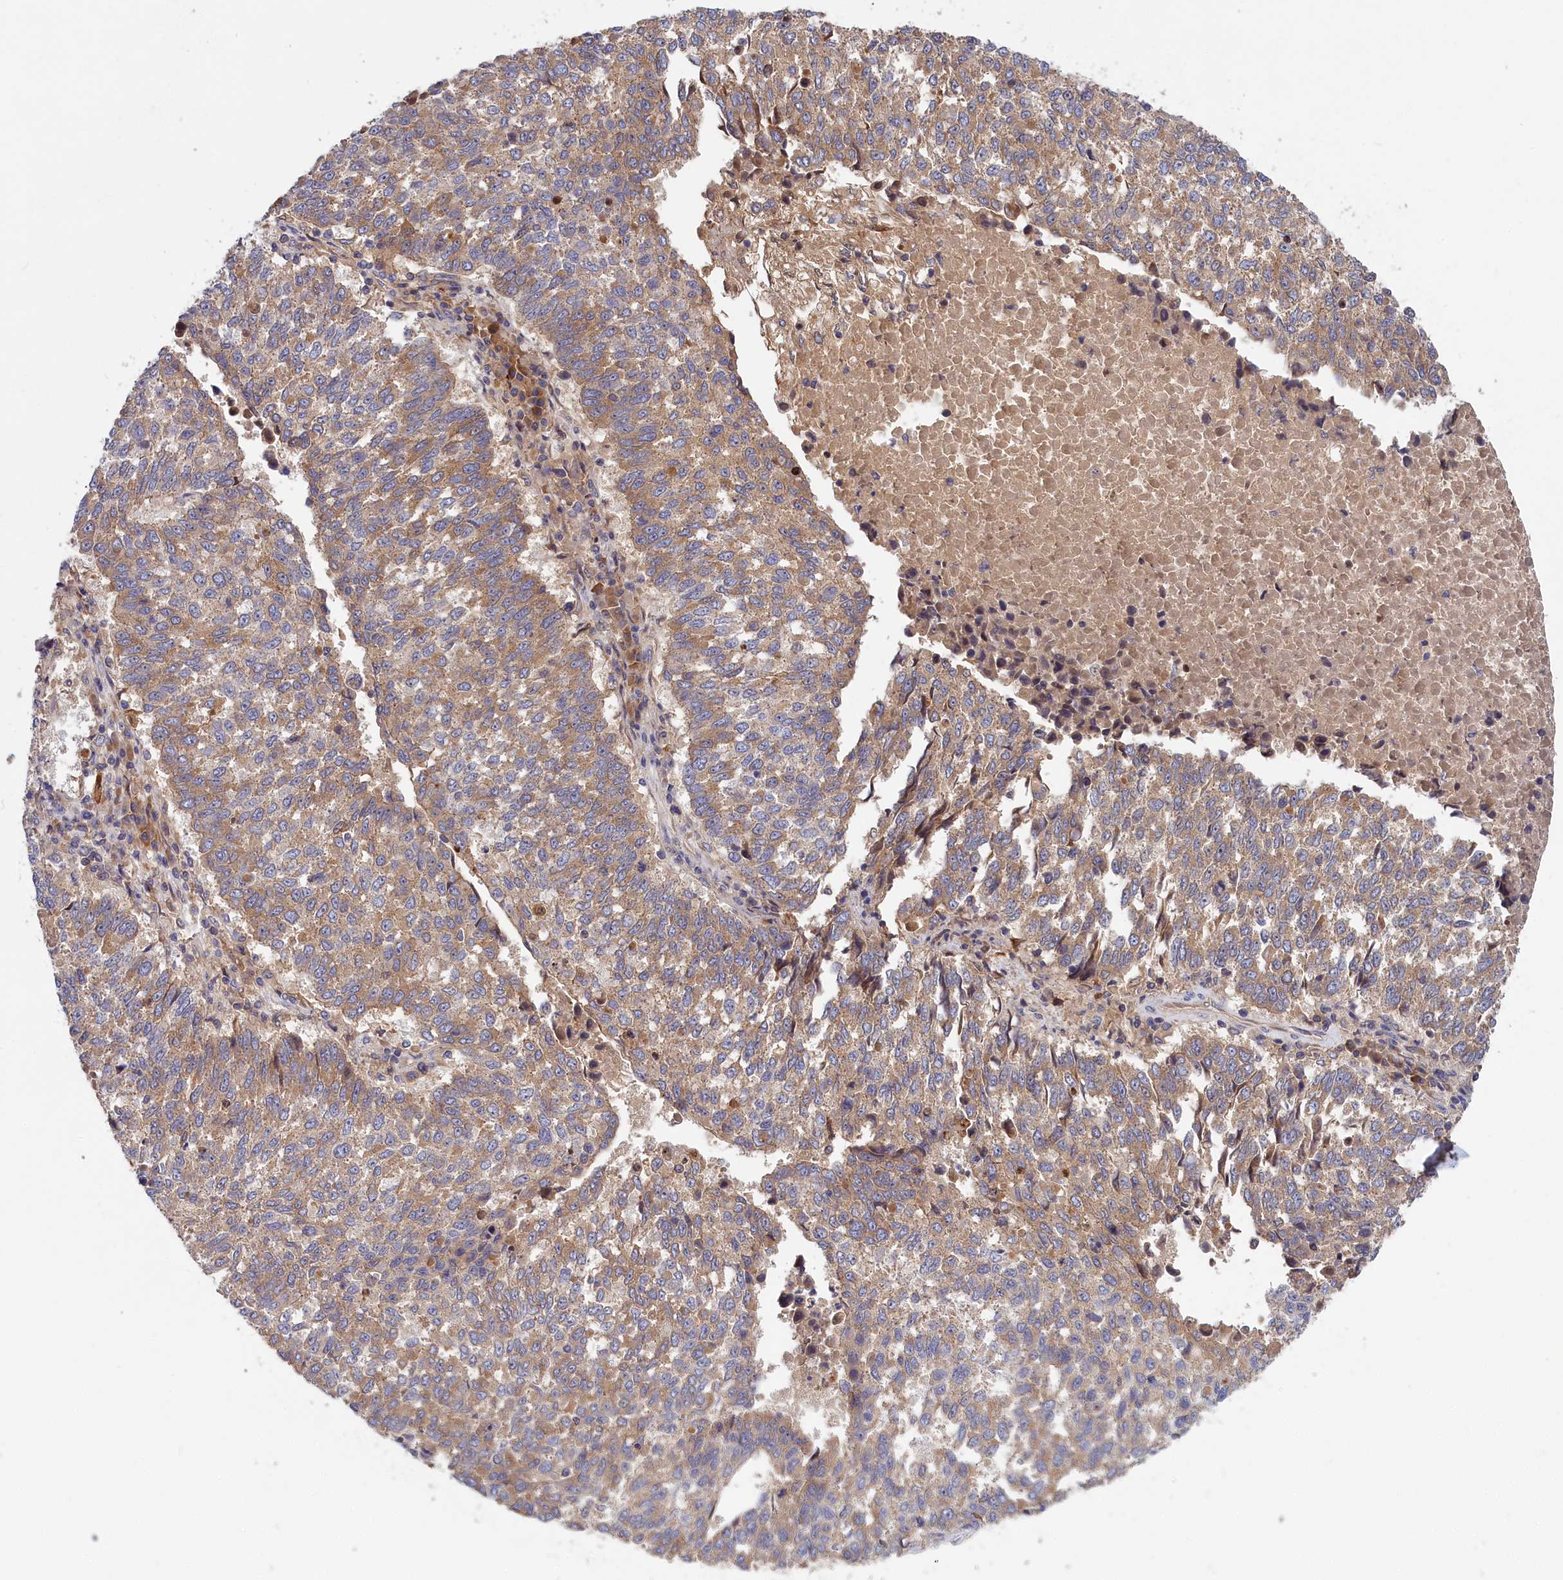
{"staining": {"intensity": "moderate", "quantity": ">75%", "location": "cytoplasmic/membranous"}, "tissue": "lung cancer", "cell_type": "Tumor cells", "image_type": "cancer", "snomed": [{"axis": "morphology", "description": "Squamous cell carcinoma, NOS"}, {"axis": "topography", "description": "Lung"}], "caption": "Tumor cells show moderate cytoplasmic/membranous expression in approximately >75% of cells in squamous cell carcinoma (lung).", "gene": "CRACD", "patient": {"sex": "male", "age": 73}}